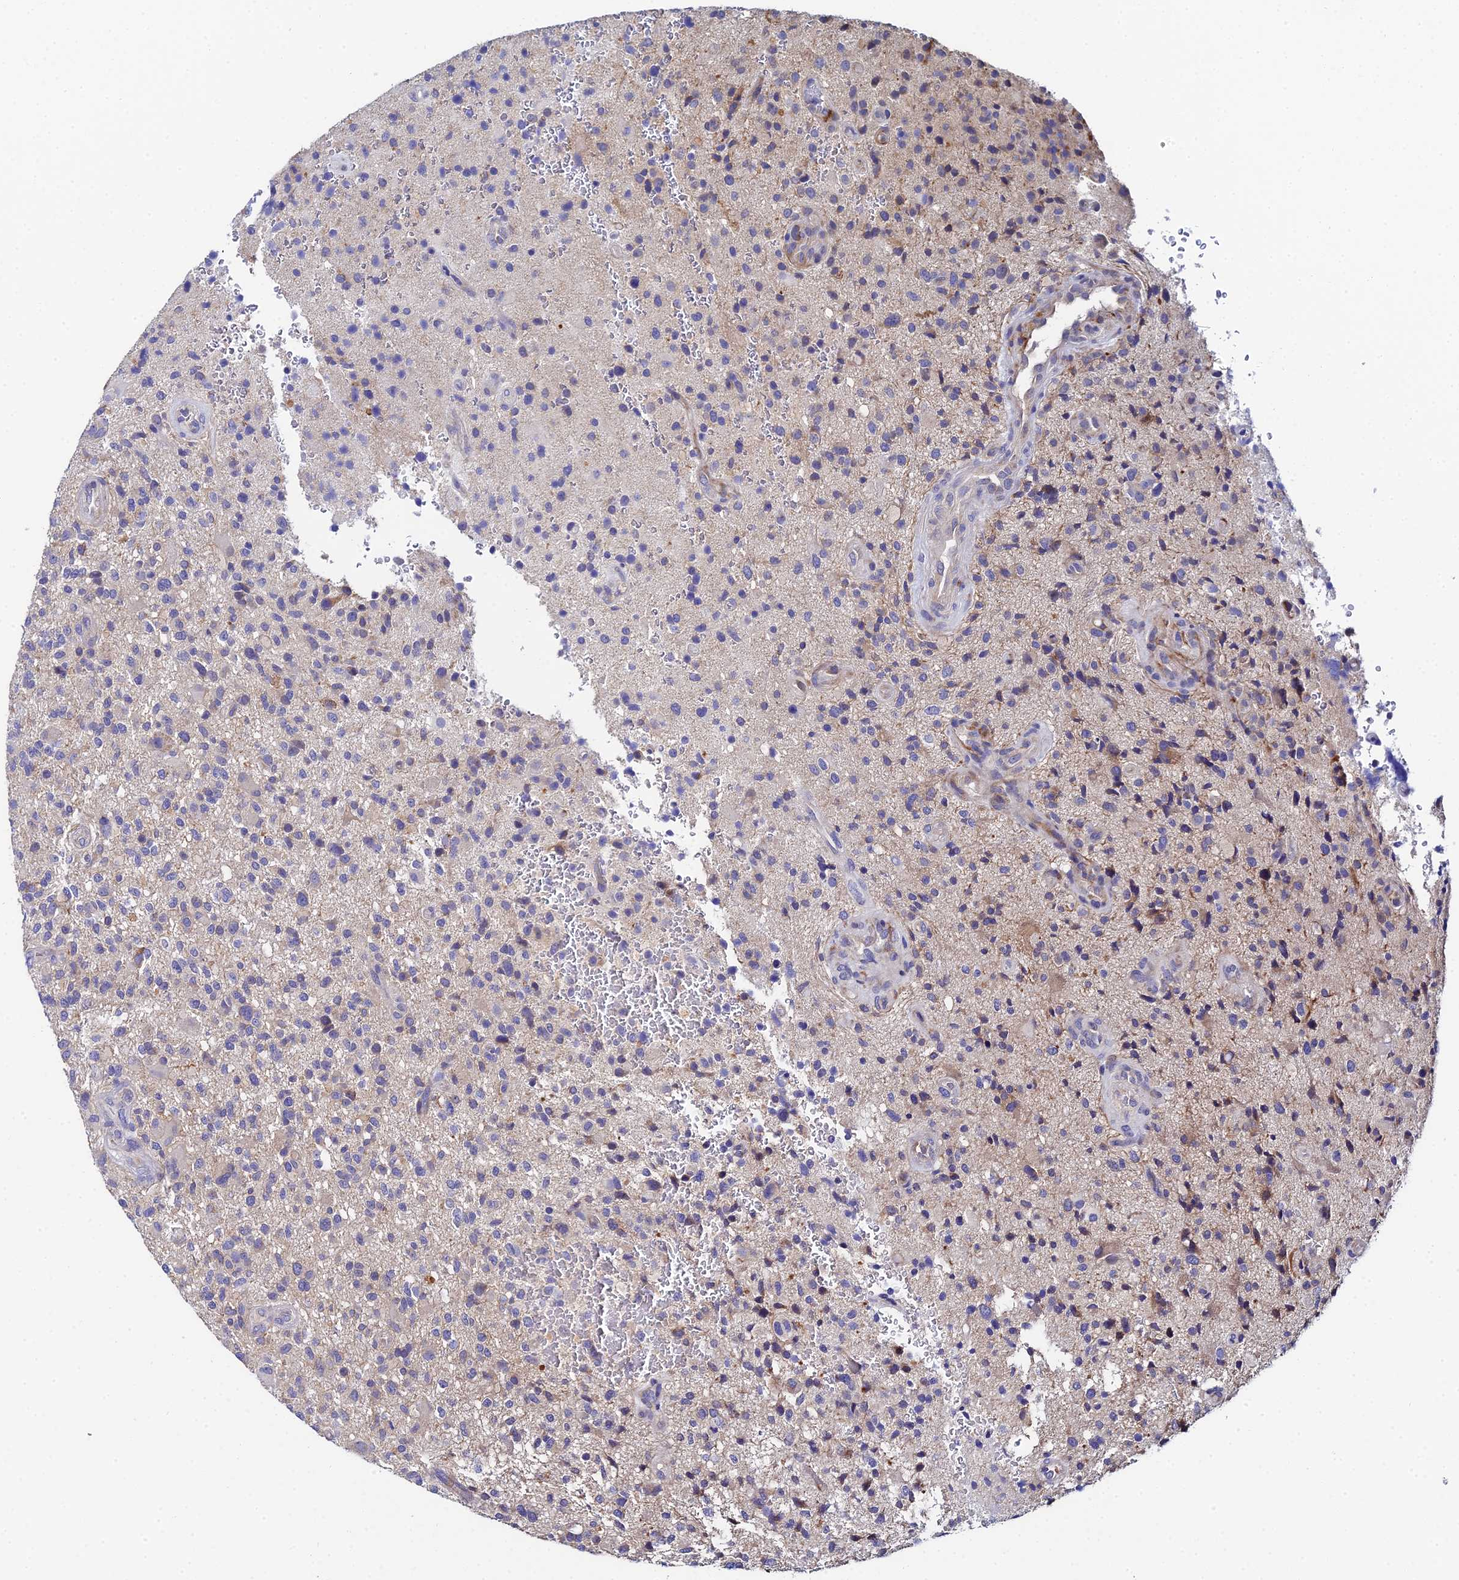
{"staining": {"intensity": "negative", "quantity": "none", "location": "none"}, "tissue": "glioma", "cell_type": "Tumor cells", "image_type": "cancer", "snomed": [{"axis": "morphology", "description": "Glioma, malignant, High grade"}, {"axis": "topography", "description": "Brain"}], "caption": "Immunohistochemistry image of neoplastic tissue: human malignant glioma (high-grade) stained with DAB (3,3'-diaminobenzidine) demonstrates no significant protein positivity in tumor cells. (DAB IHC with hematoxylin counter stain).", "gene": "UBE2L3", "patient": {"sex": "male", "age": 47}}